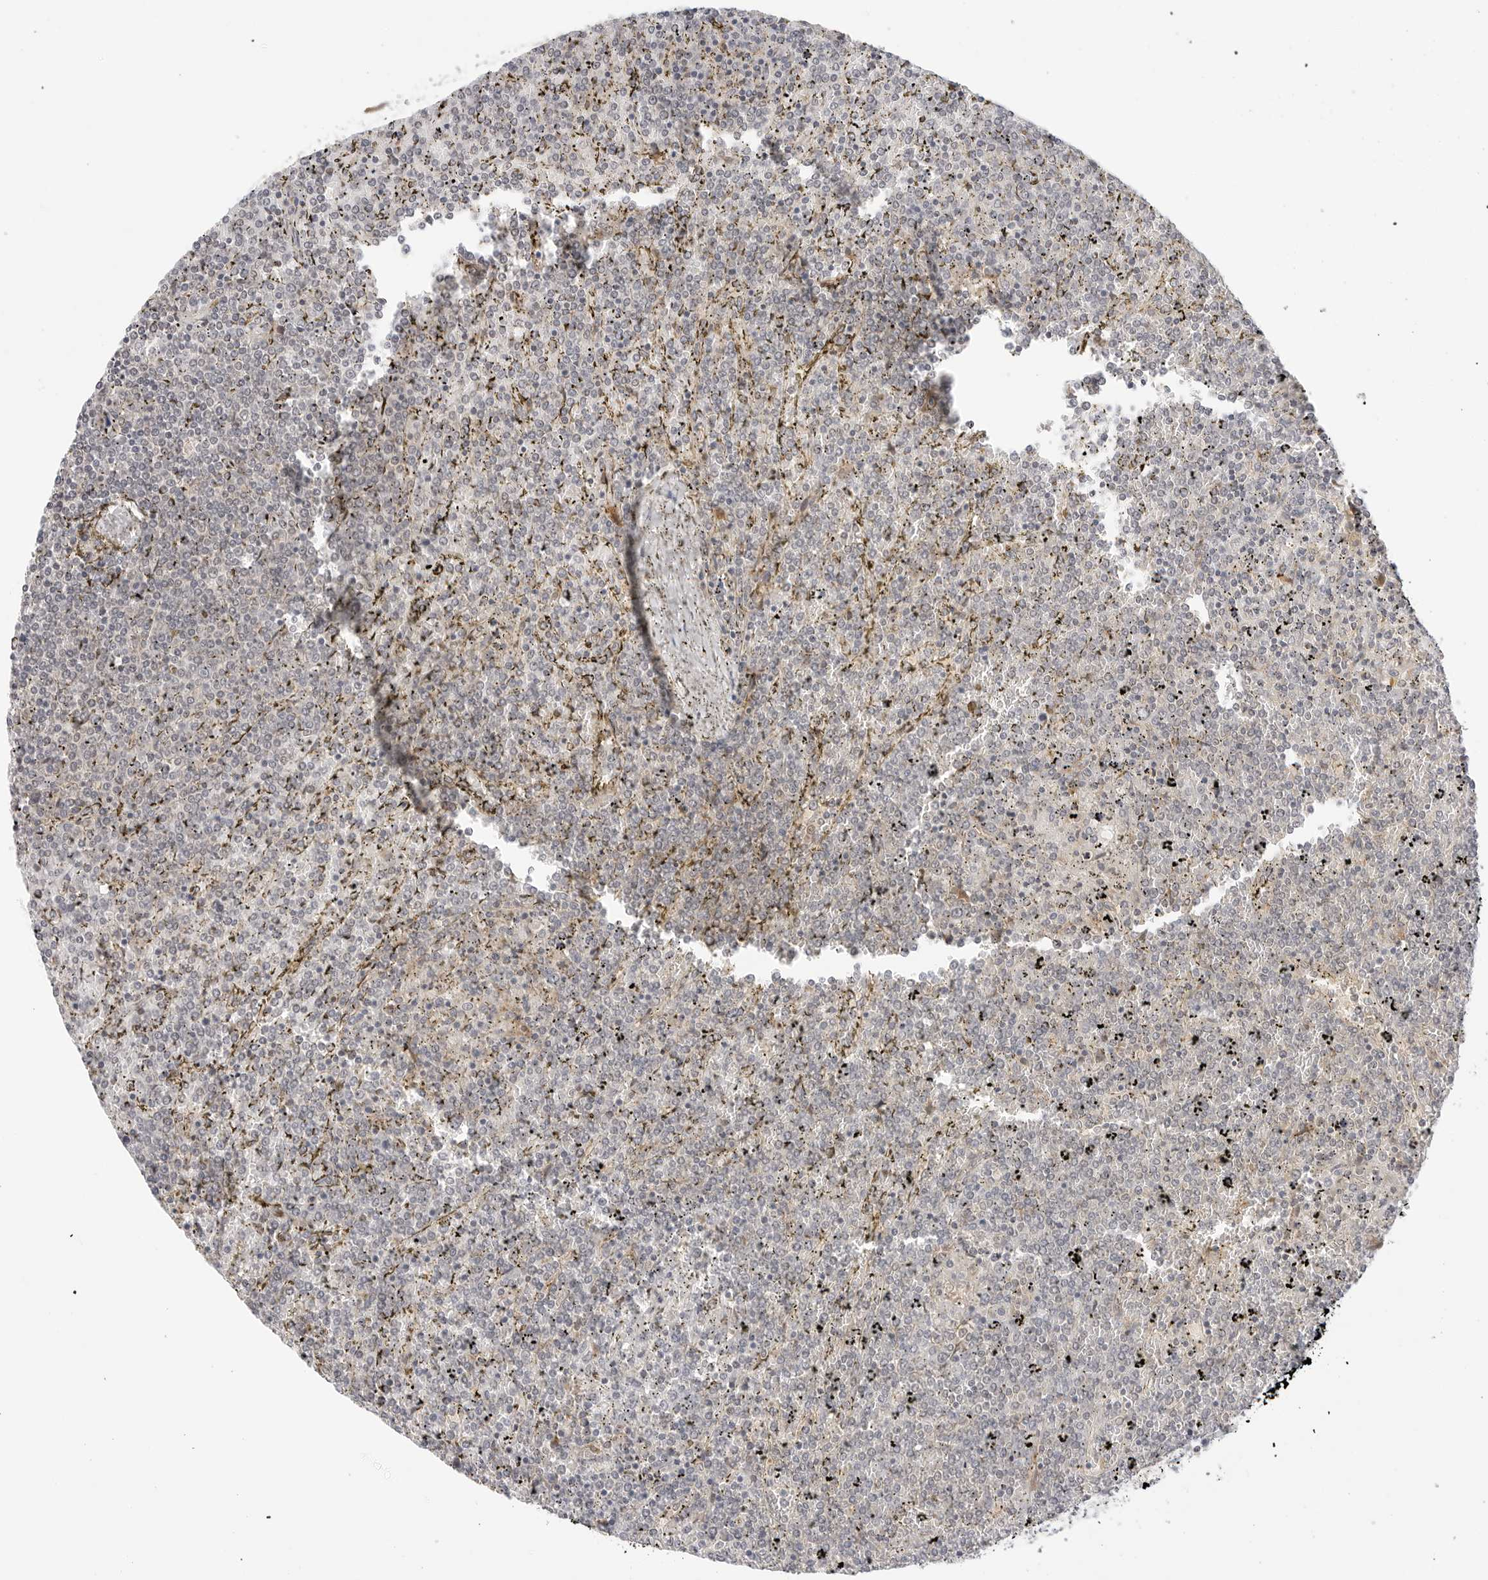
{"staining": {"intensity": "negative", "quantity": "none", "location": "none"}, "tissue": "lymphoma", "cell_type": "Tumor cells", "image_type": "cancer", "snomed": [{"axis": "morphology", "description": "Malignant lymphoma, non-Hodgkin's type, Low grade"}, {"axis": "topography", "description": "Spleen"}], "caption": "High power microscopy image of an immunohistochemistry (IHC) image of lymphoma, revealing no significant positivity in tumor cells.", "gene": "TCP1", "patient": {"sex": "female", "age": 19}}